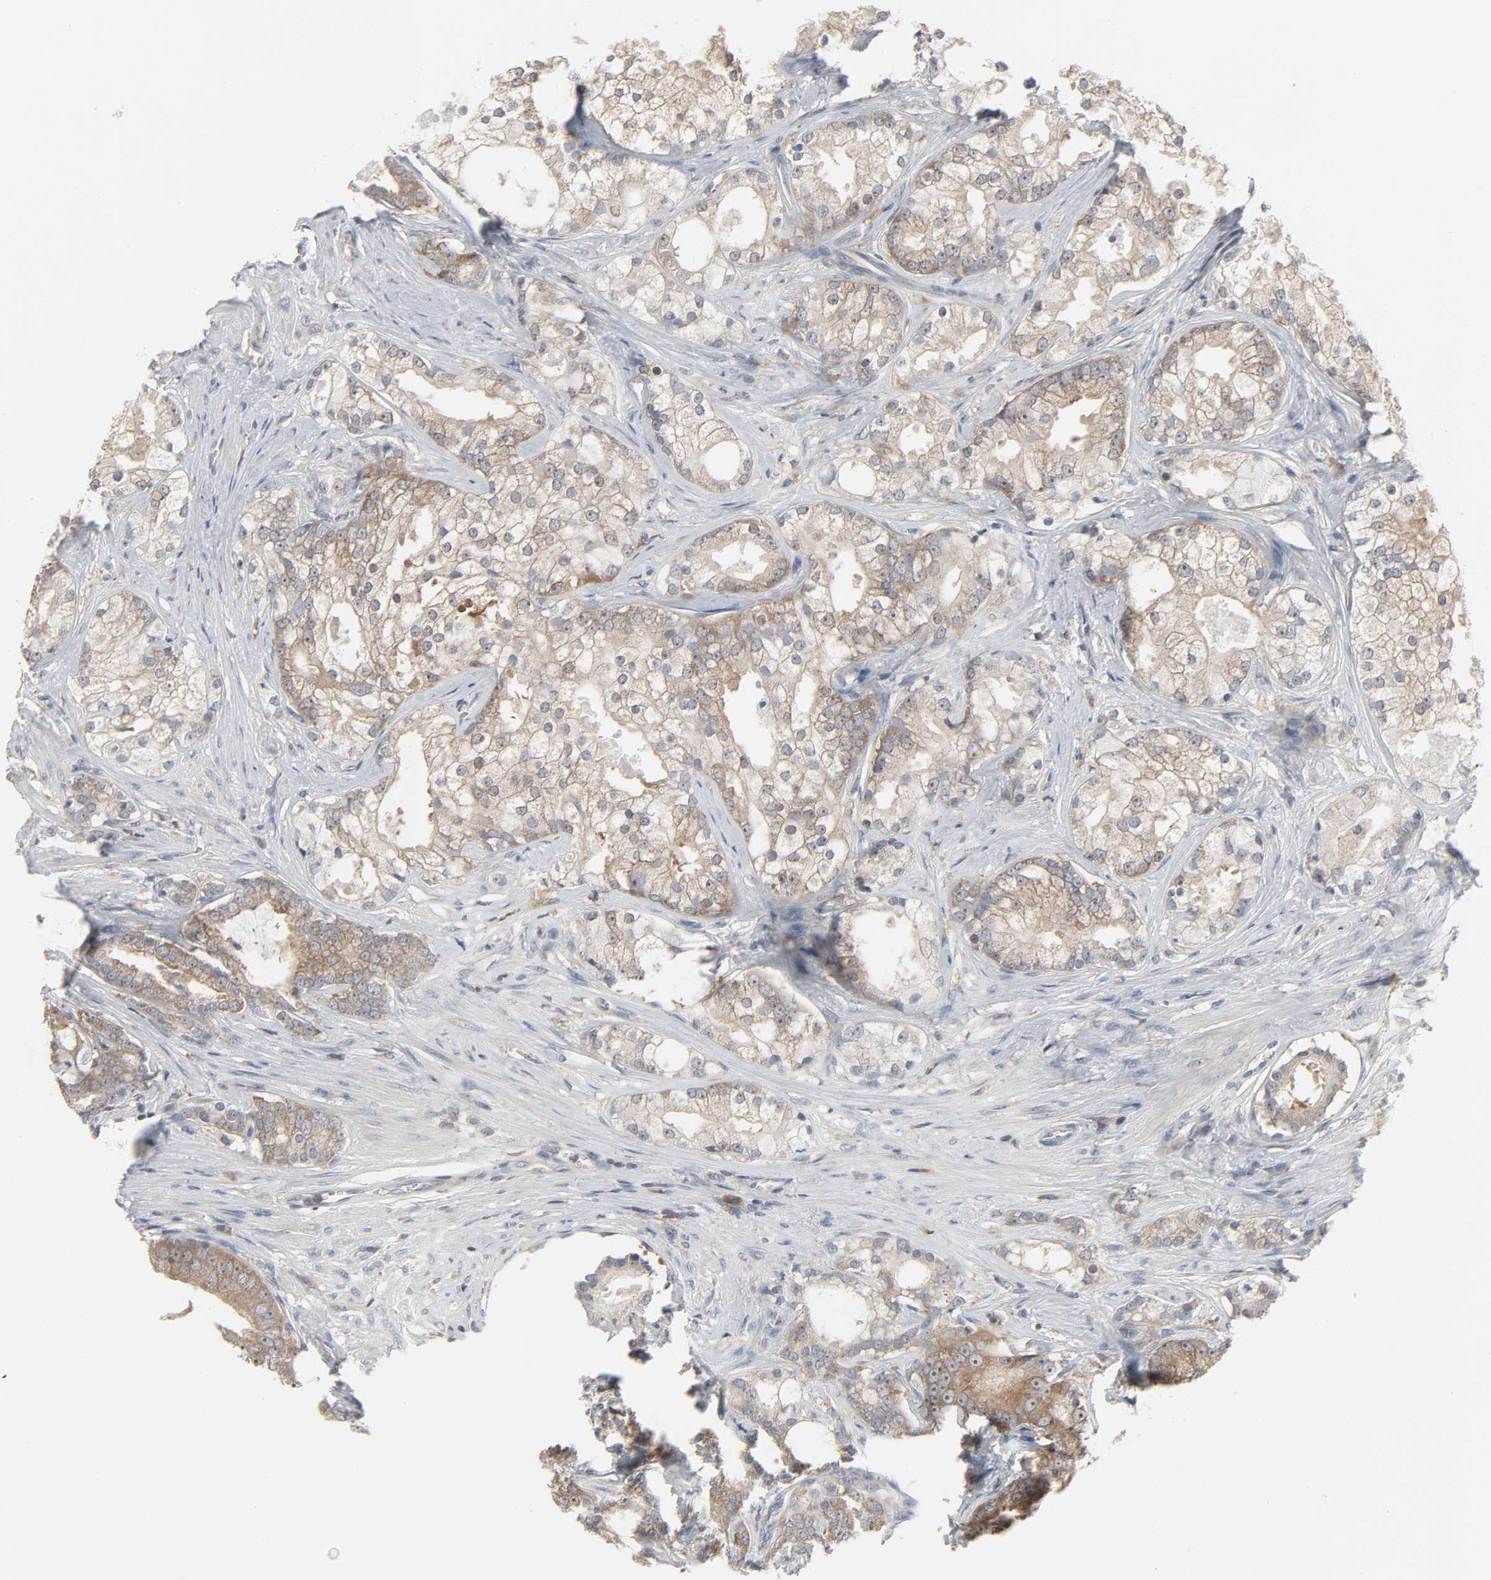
{"staining": {"intensity": "moderate", "quantity": ">75%", "location": "cytoplasmic/membranous,nuclear"}, "tissue": "prostate cancer", "cell_type": "Tumor cells", "image_type": "cancer", "snomed": [{"axis": "morphology", "description": "Adenocarcinoma, Low grade"}, {"axis": "topography", "description": "Prostate"}], "caption": "The immunohistochemical stain labels moderate cytoplasmic/membranous and nuclear positivity in tumor cells of prostate cancer tissue. (DAB IHC, brown staining for protein, blue staining for nuclei).", "gene": "PLEKHA2", "patient": {"sex": "male", "age": 58}}